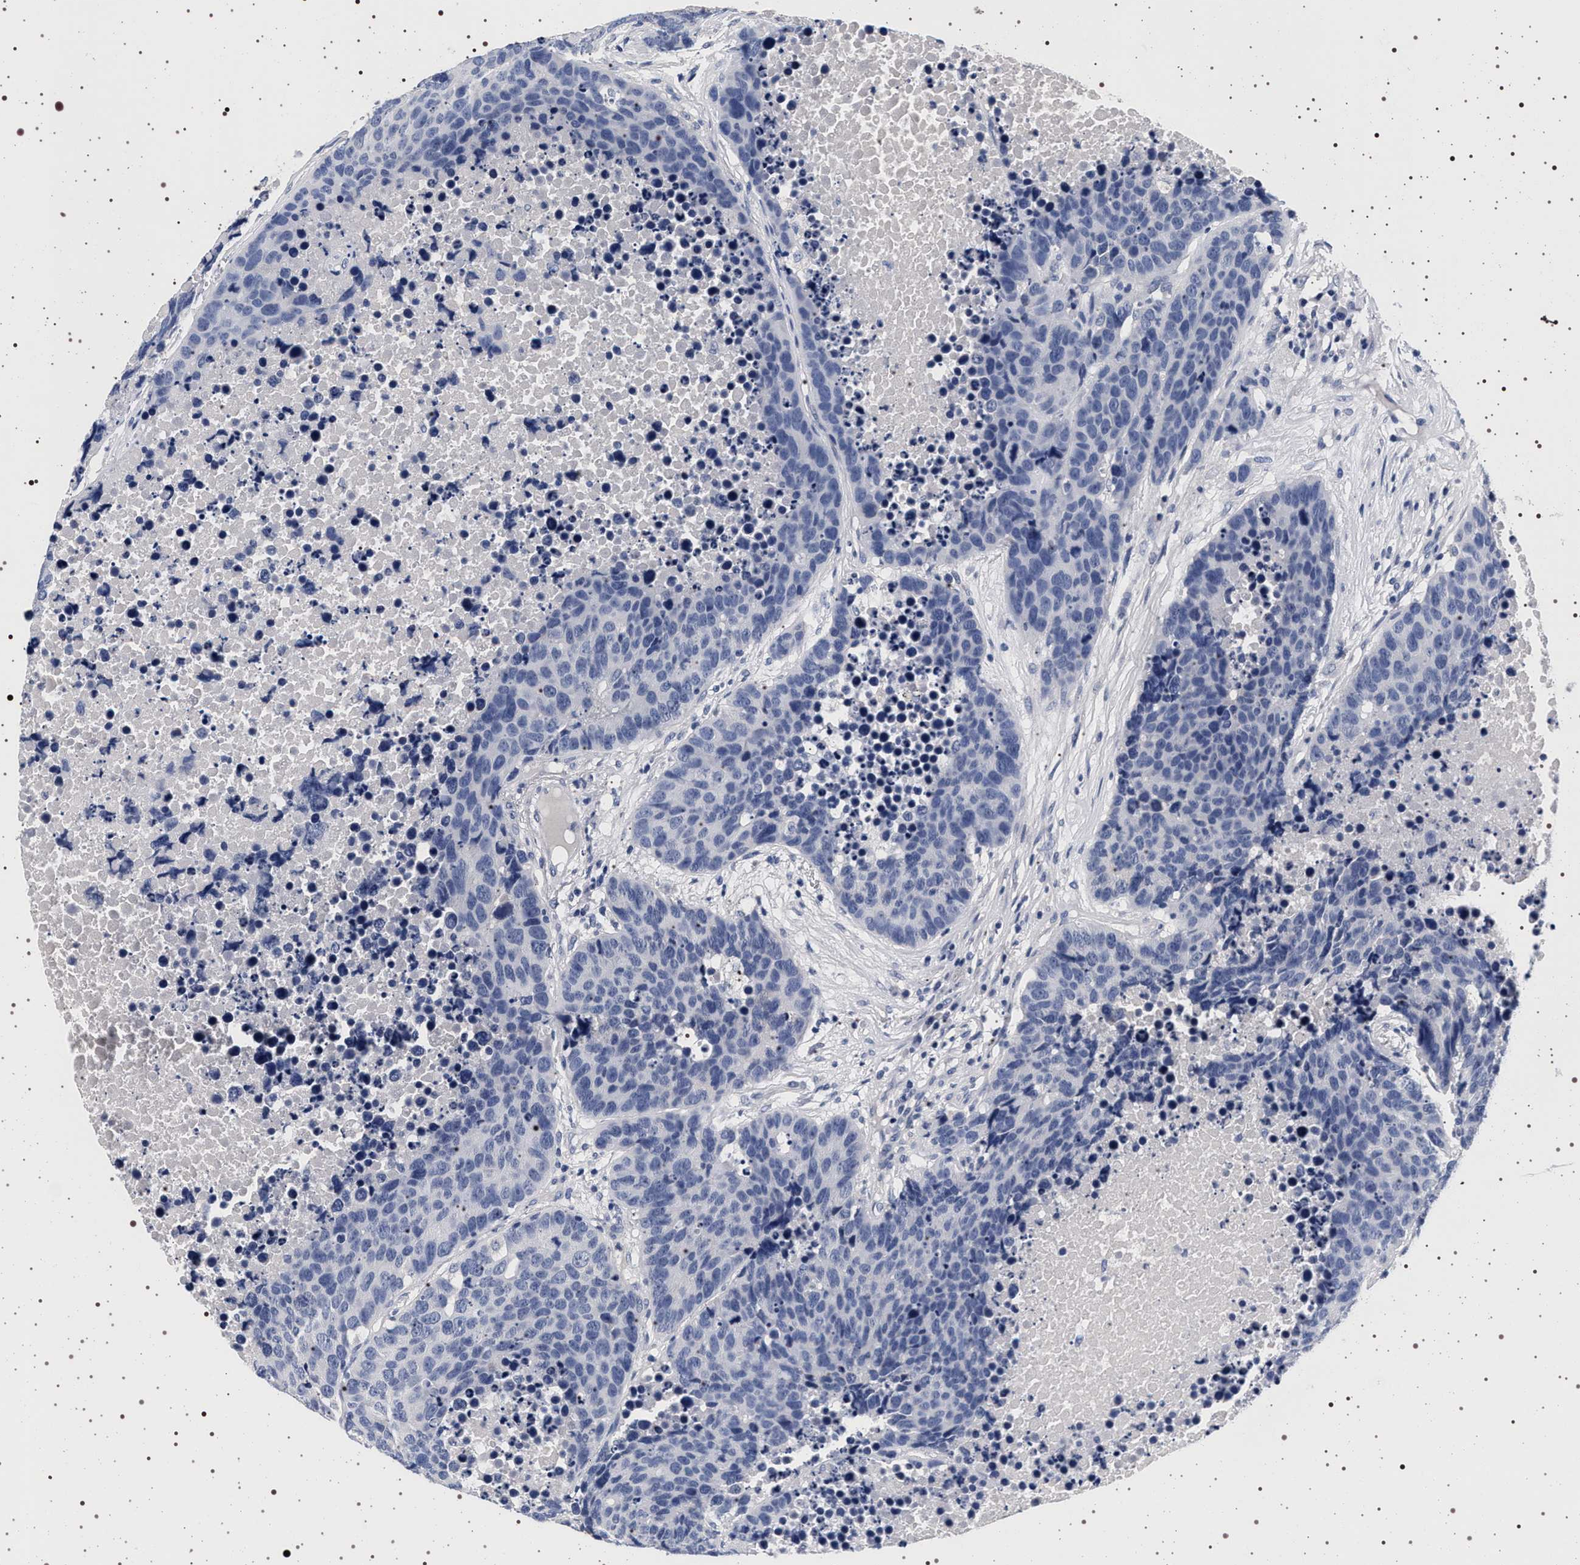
{"staining": {"intensity": "negative", "quantity": "none", "location": "none"}, "tissue": "carcinoid", "cell_type": "Tumor cells", "image_type": "cancer", "snomed": [{"axis": "morphology", "description": "Carcinoid, malignant, NOS"}, {"axis": "topography", "description": "Lung"}], "caption": "Micrograph shows no protein positivity in tumor cells of carcinoid tissue.", "gene": "MAPK10", "patient": {"sex": "male", "age": 60}}